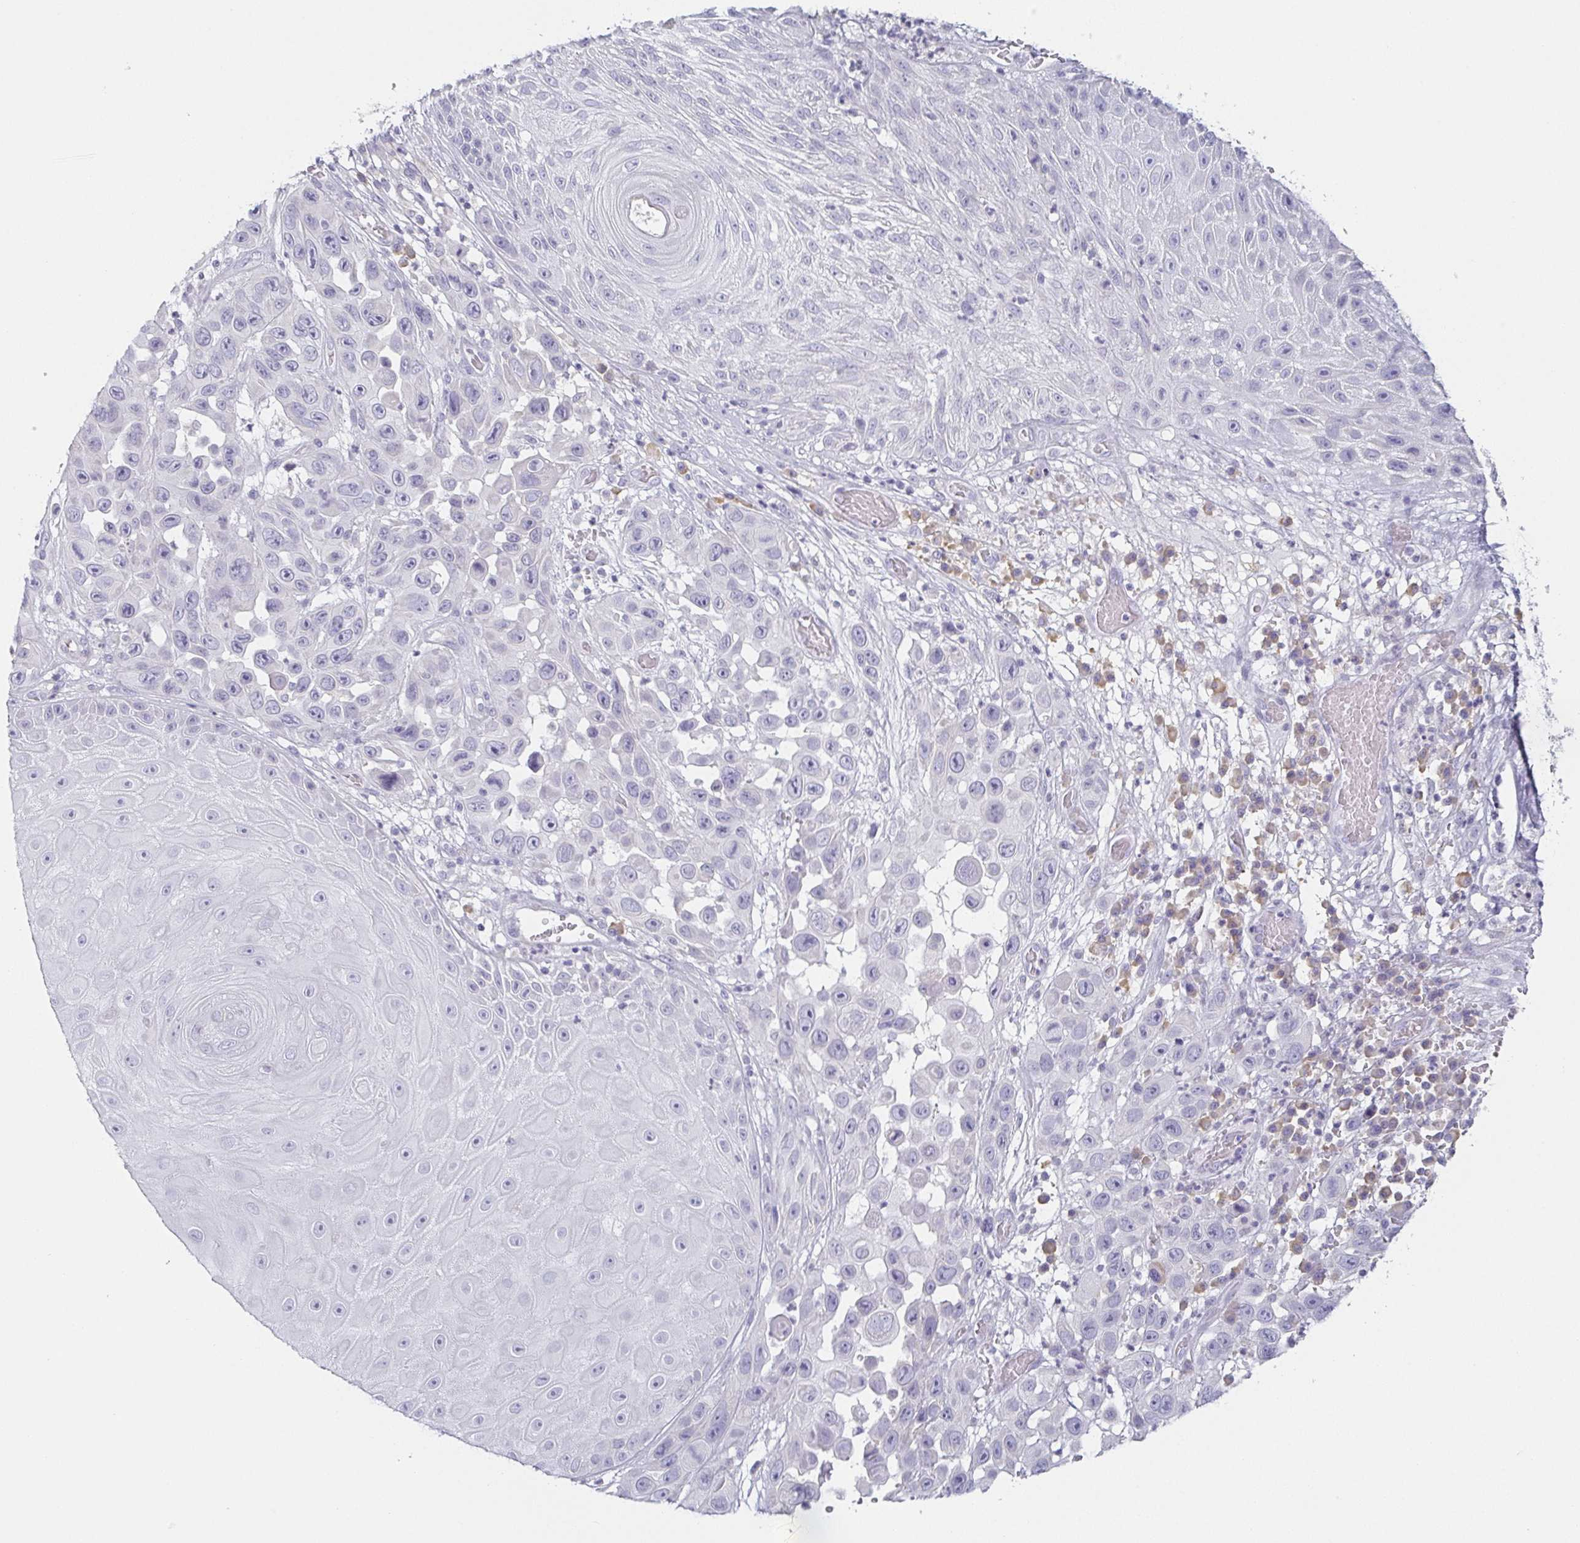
{"staining": {"intensity": "negative", "quantity": "none", "location": "none"}, "tissue": "skin cancer", "cell_type": "Tumor cells", "image_type": "cancer", "snomed": [{"axis": "morphology", "description": "Squamous cell carcinoma, NOS"}, {"axis": "topography", "description": "Skin"}], "caption": "High magnification brightfield microscopy of squamous cell carcinoma (skin) stained with DAB (brown) and counterstained with hematoxylin (blue): tumor cells show no significant staining. (Immunohistochemistry, brightfield microscopy, high magnification).", "gene": "PRR27", "patient": {"sex": "male", "age": 81}}